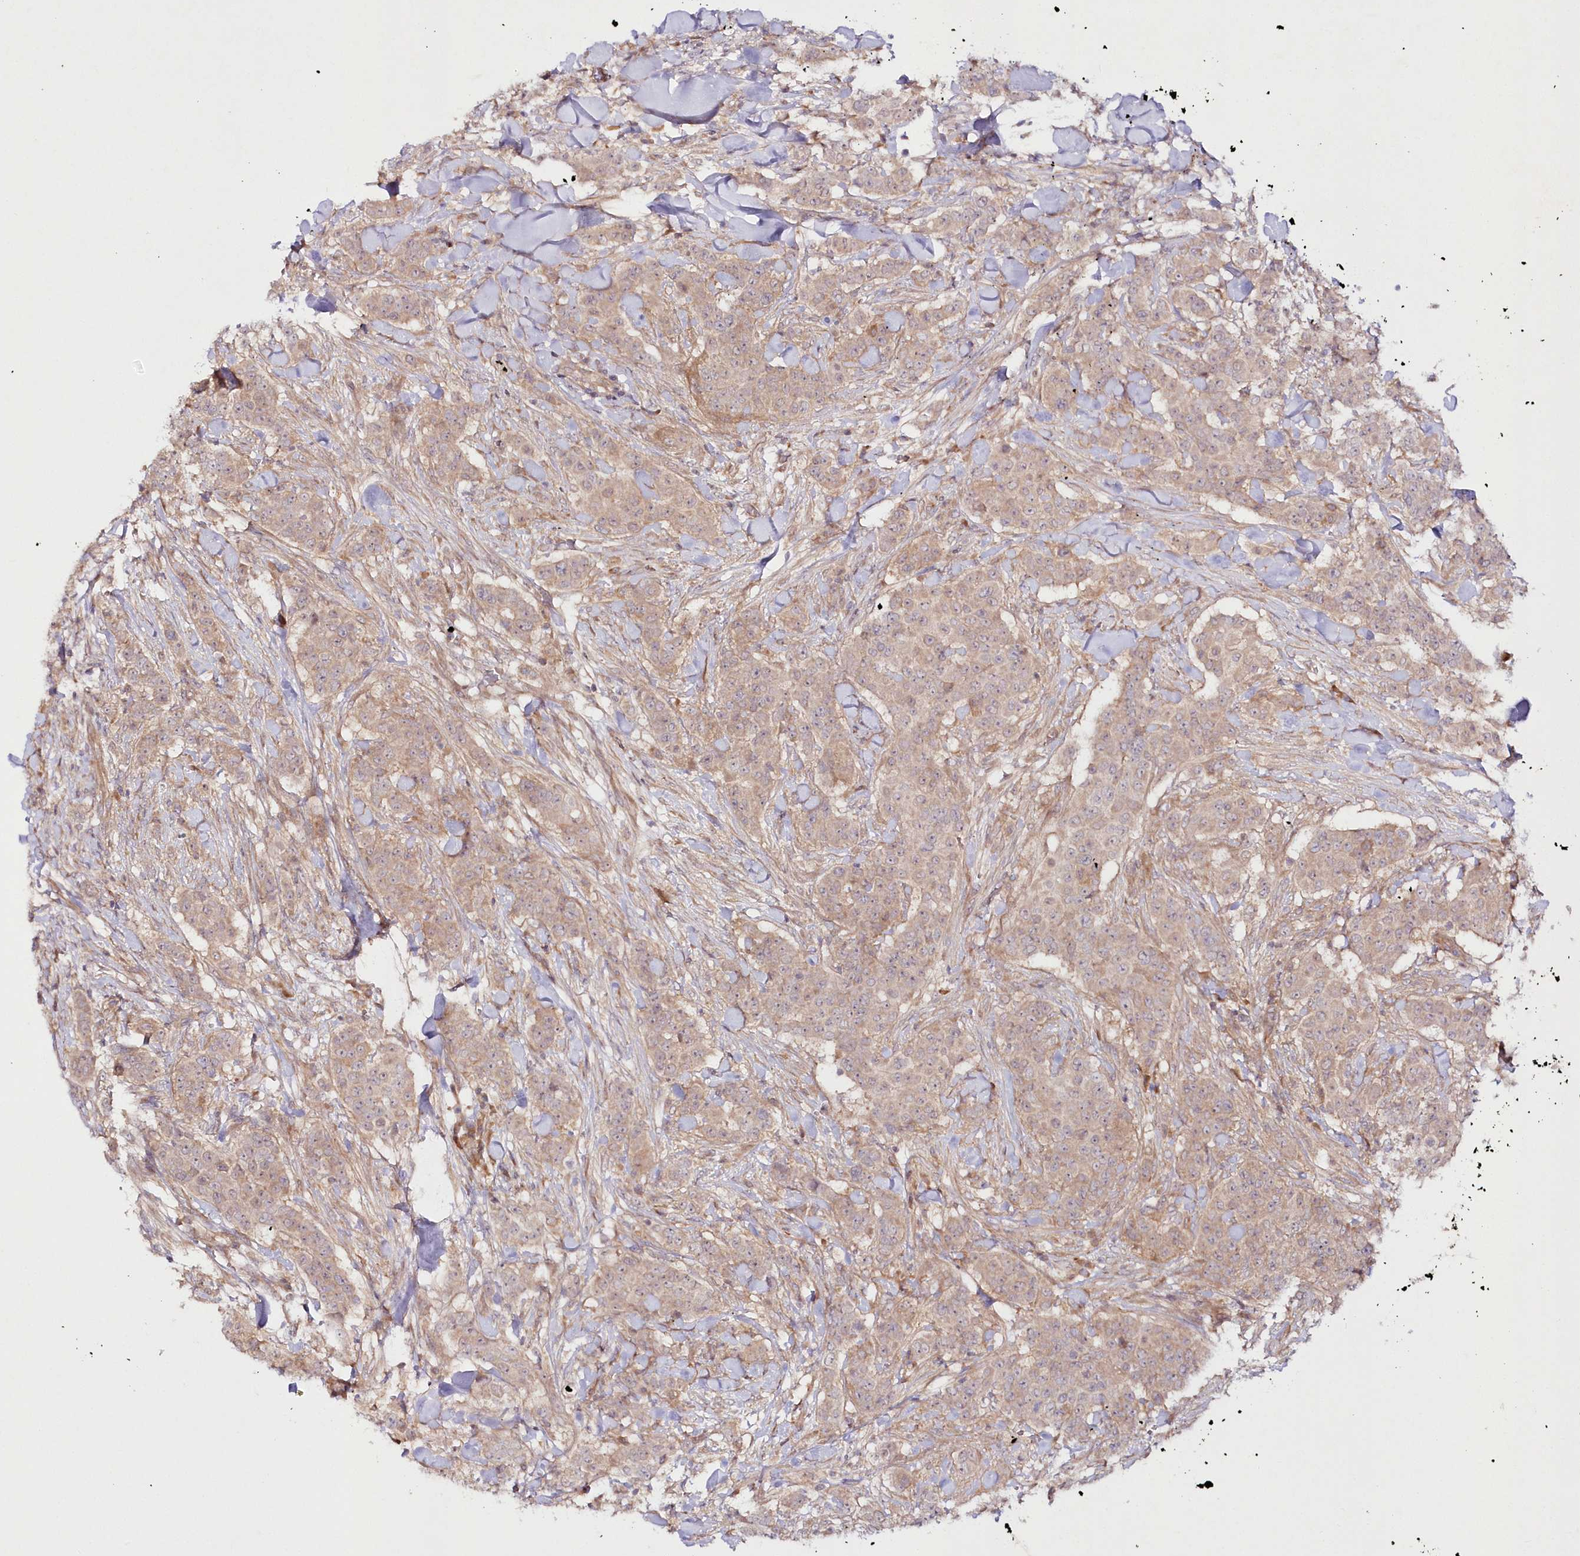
{"staining": {"intensity": "weak", "quantity": ">75%", "location": "cytoplasmic/membranous"}, "tissue": "breast cancer", "cell_type": "Tumor cells", "image_type": "cancer", "snomed": [{"axis": "morphology", "description": "Duct carcinoma"}, {"axis": "topography", "description": "Breast"}], "caption": "Human breast intraductal carcinoma stained with a protein marker reveals weak staining in tumor cells.", "gene": "IPMK", "patient": {"sex": "female", "age": 40}}